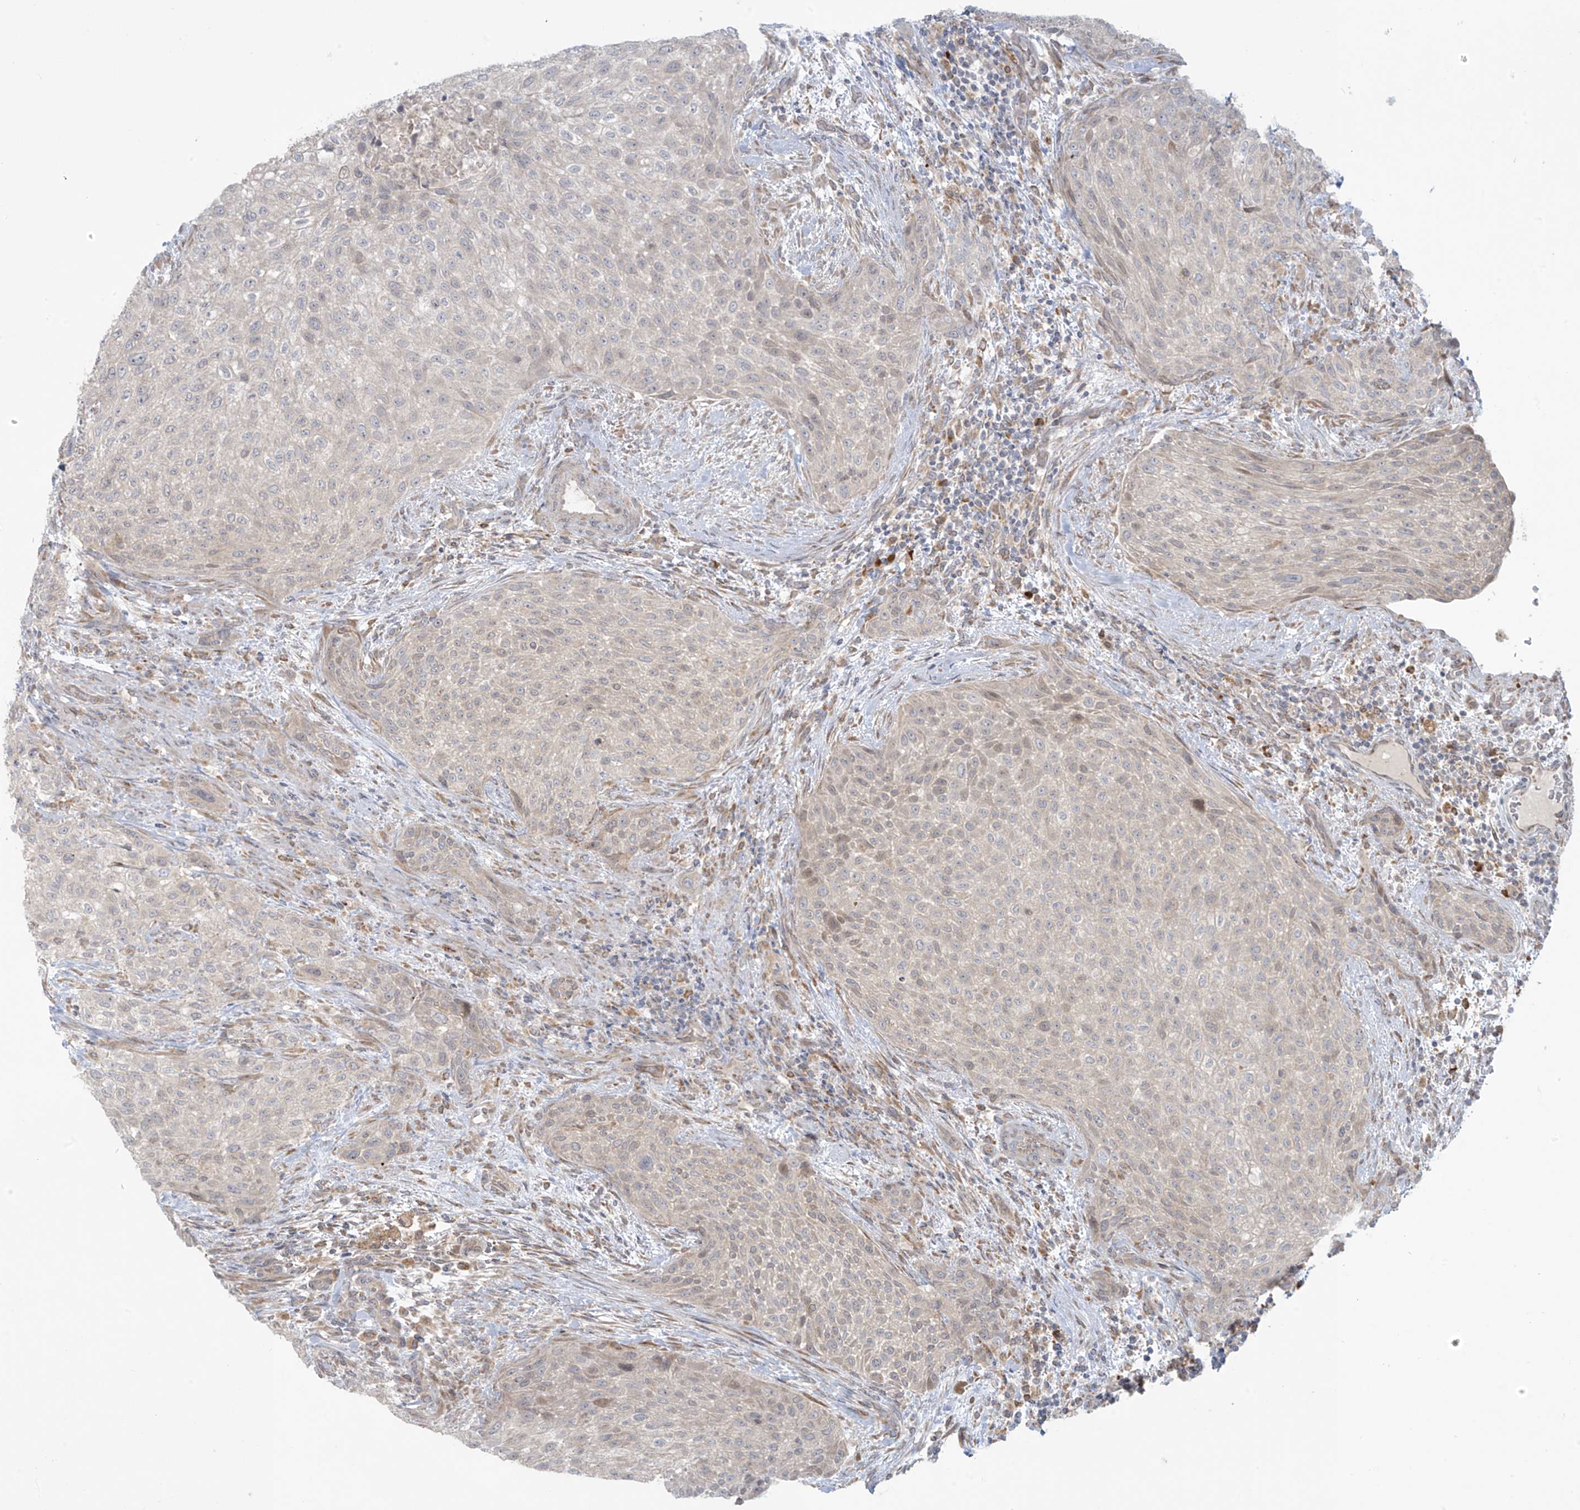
{"staining": {"intensity": "negative", "quantity": "none", "location": "none"}, "tissue": "urothelial cancer", "cell_type": "Tumor cells", "image_type": "cancer", "snomed": [{"axis": "morphology", "description": "Urothelial carcinoma, High grade"}, {"axis": "topography", "description": "Urinary bladder"}], "caption": "Tumor cells show no significant staining in urothelial cancer.", "gene": "PPAT", "patient": {"sex": "male", "age": 35}}